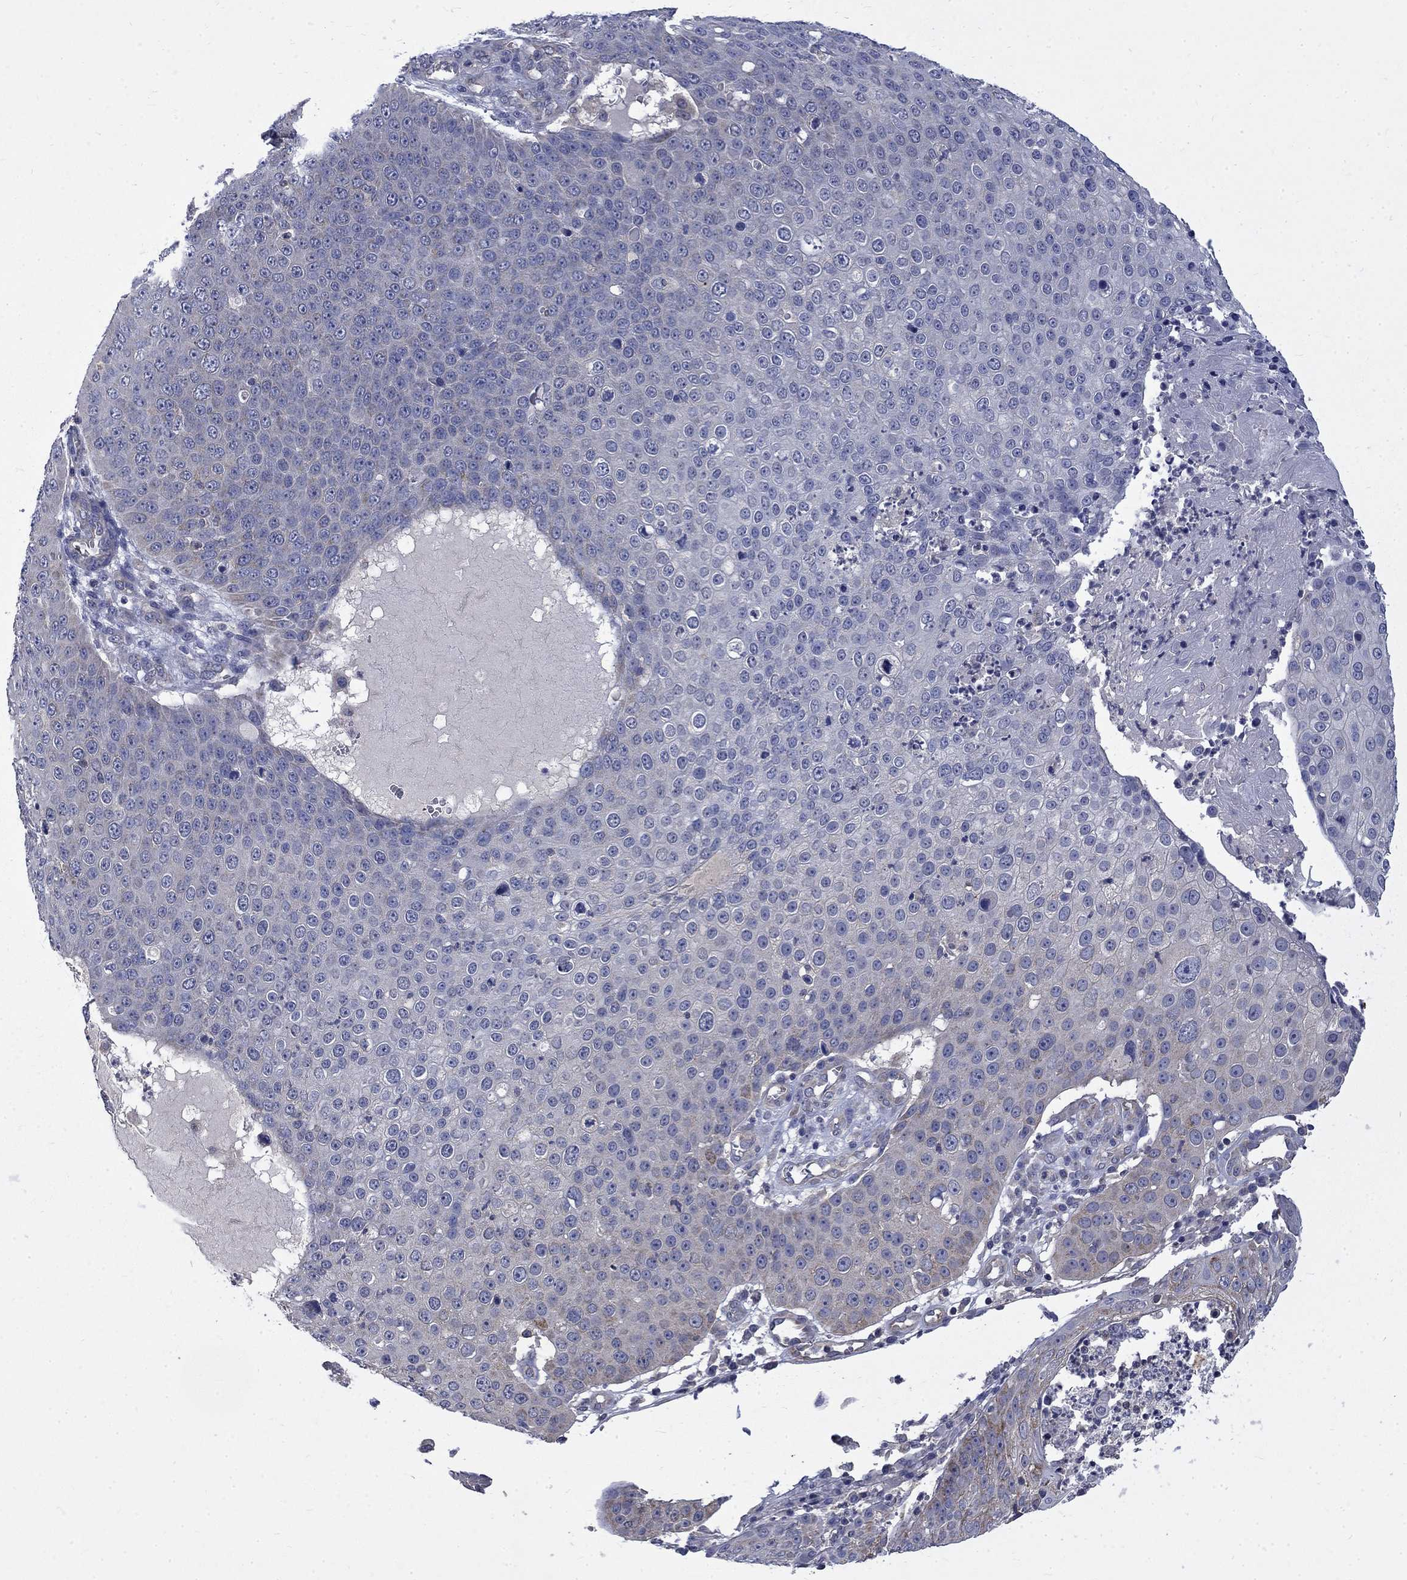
{"staining": {"intensity": "negative", "quantity": "none", "location": "none"}, "tissue": "skin cancer", "cell_type": "Tumor cells", "image_type": "cancer", "snomed": [{"axis": "morphology", "description": "Squamous cell carcinoma, NOS"}, {"axis": "topography", "description": "Skin"}], "caption": "High power microscopy histopathology image of an immunohistochemistry (IHC) image of skin cancer (squamous cell carcinoma), revealing no significant staining in tumor cells.", "gene": "HSPA12A", "patient": {"sex": "male", "age": 71}}